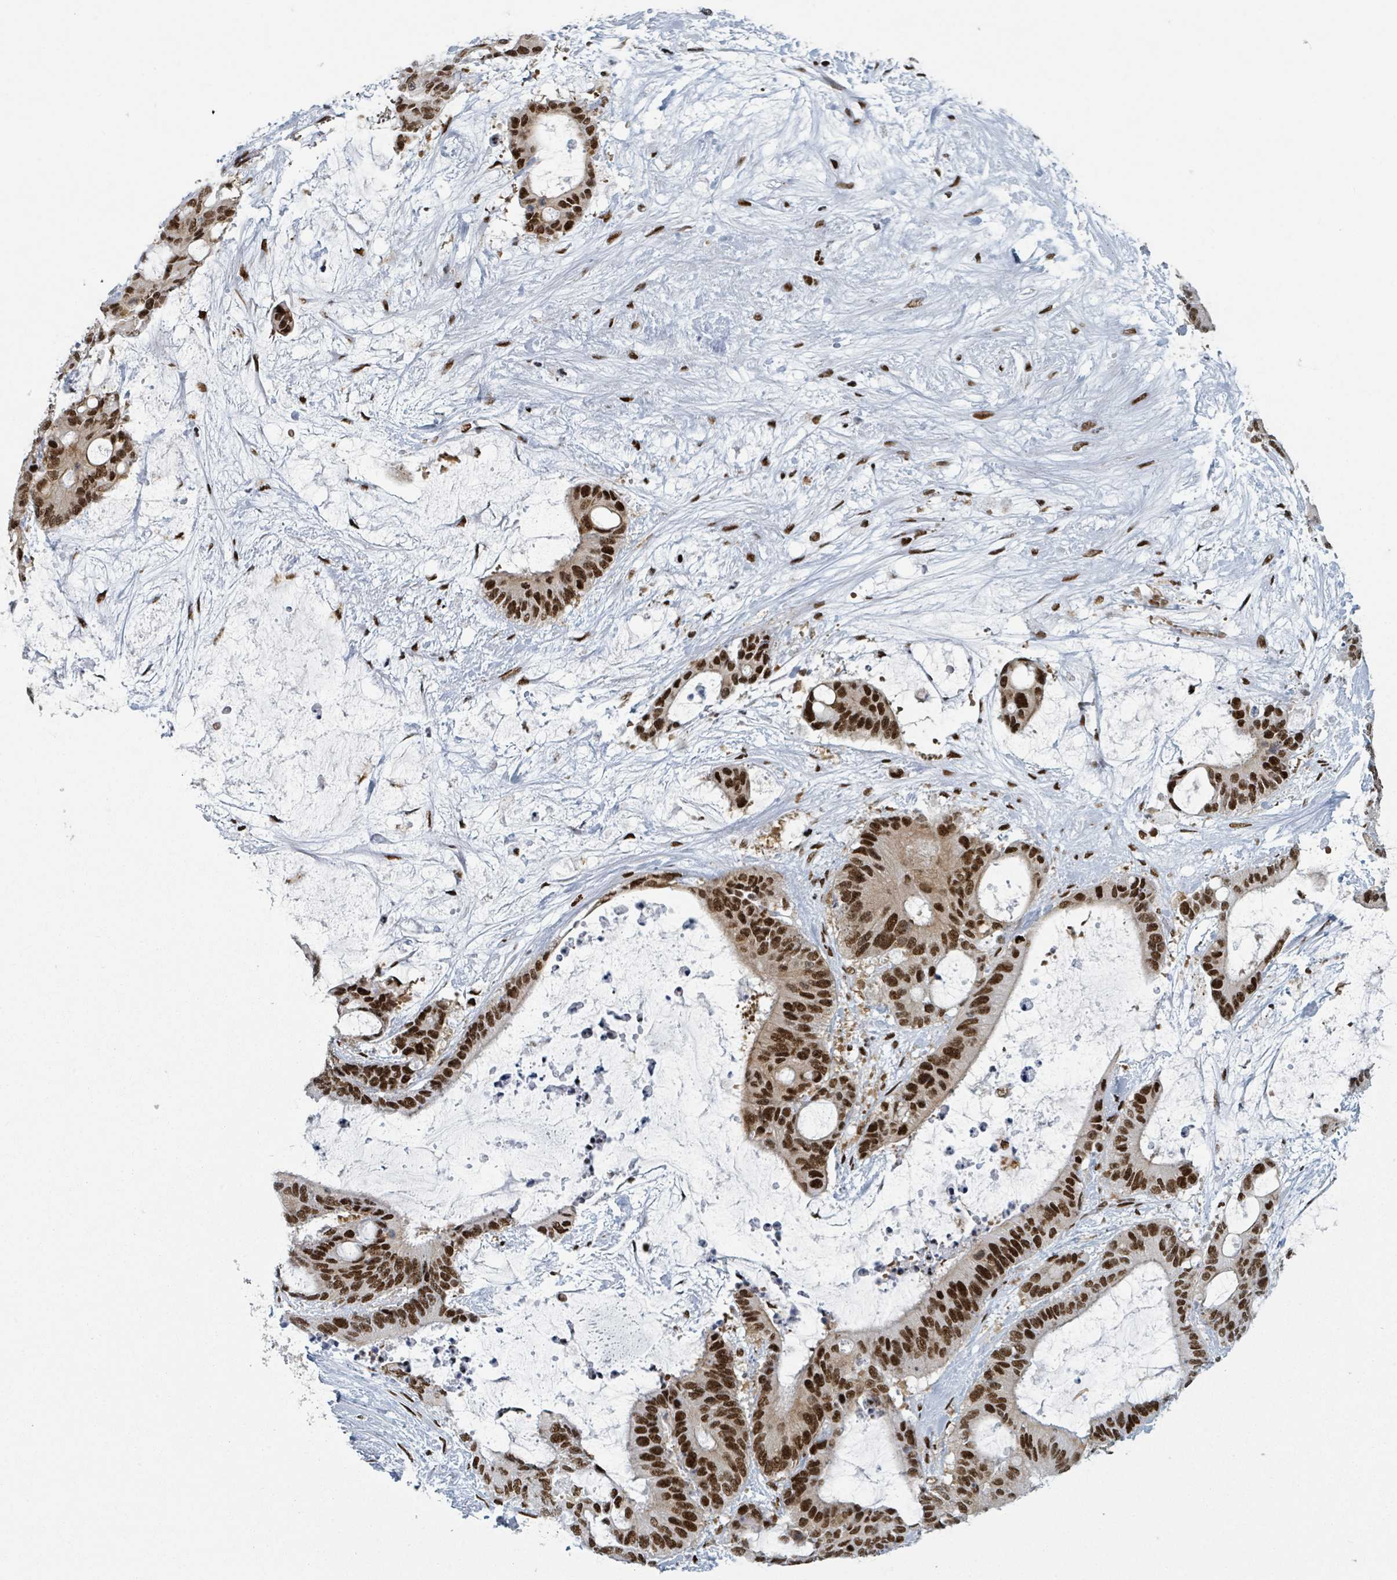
{"staining": {"intensity": "strong", "quantity": ">75%", "location": "nuclear"}, "tissue": "liver cancer", "cell_type": "Tumor cells", "image_type": "cancer", "snomed": [{"axis": "morphology", "description": "Normal tissue, NOS"}, {"axis": "morphology", "description": "Cholangiocarcinoma"}, {"axis": "topography", "description": "Liver"}, {"axis": "topography", "description": "Peripheral nerve tissue"}], "caption": "Liver cancer stained with a brown dye demonstrates strong nuclear positive positivity in about >75% of tumor cells.", "gene": "DHX16", "patient": {"sex": "female", "age": 73}}